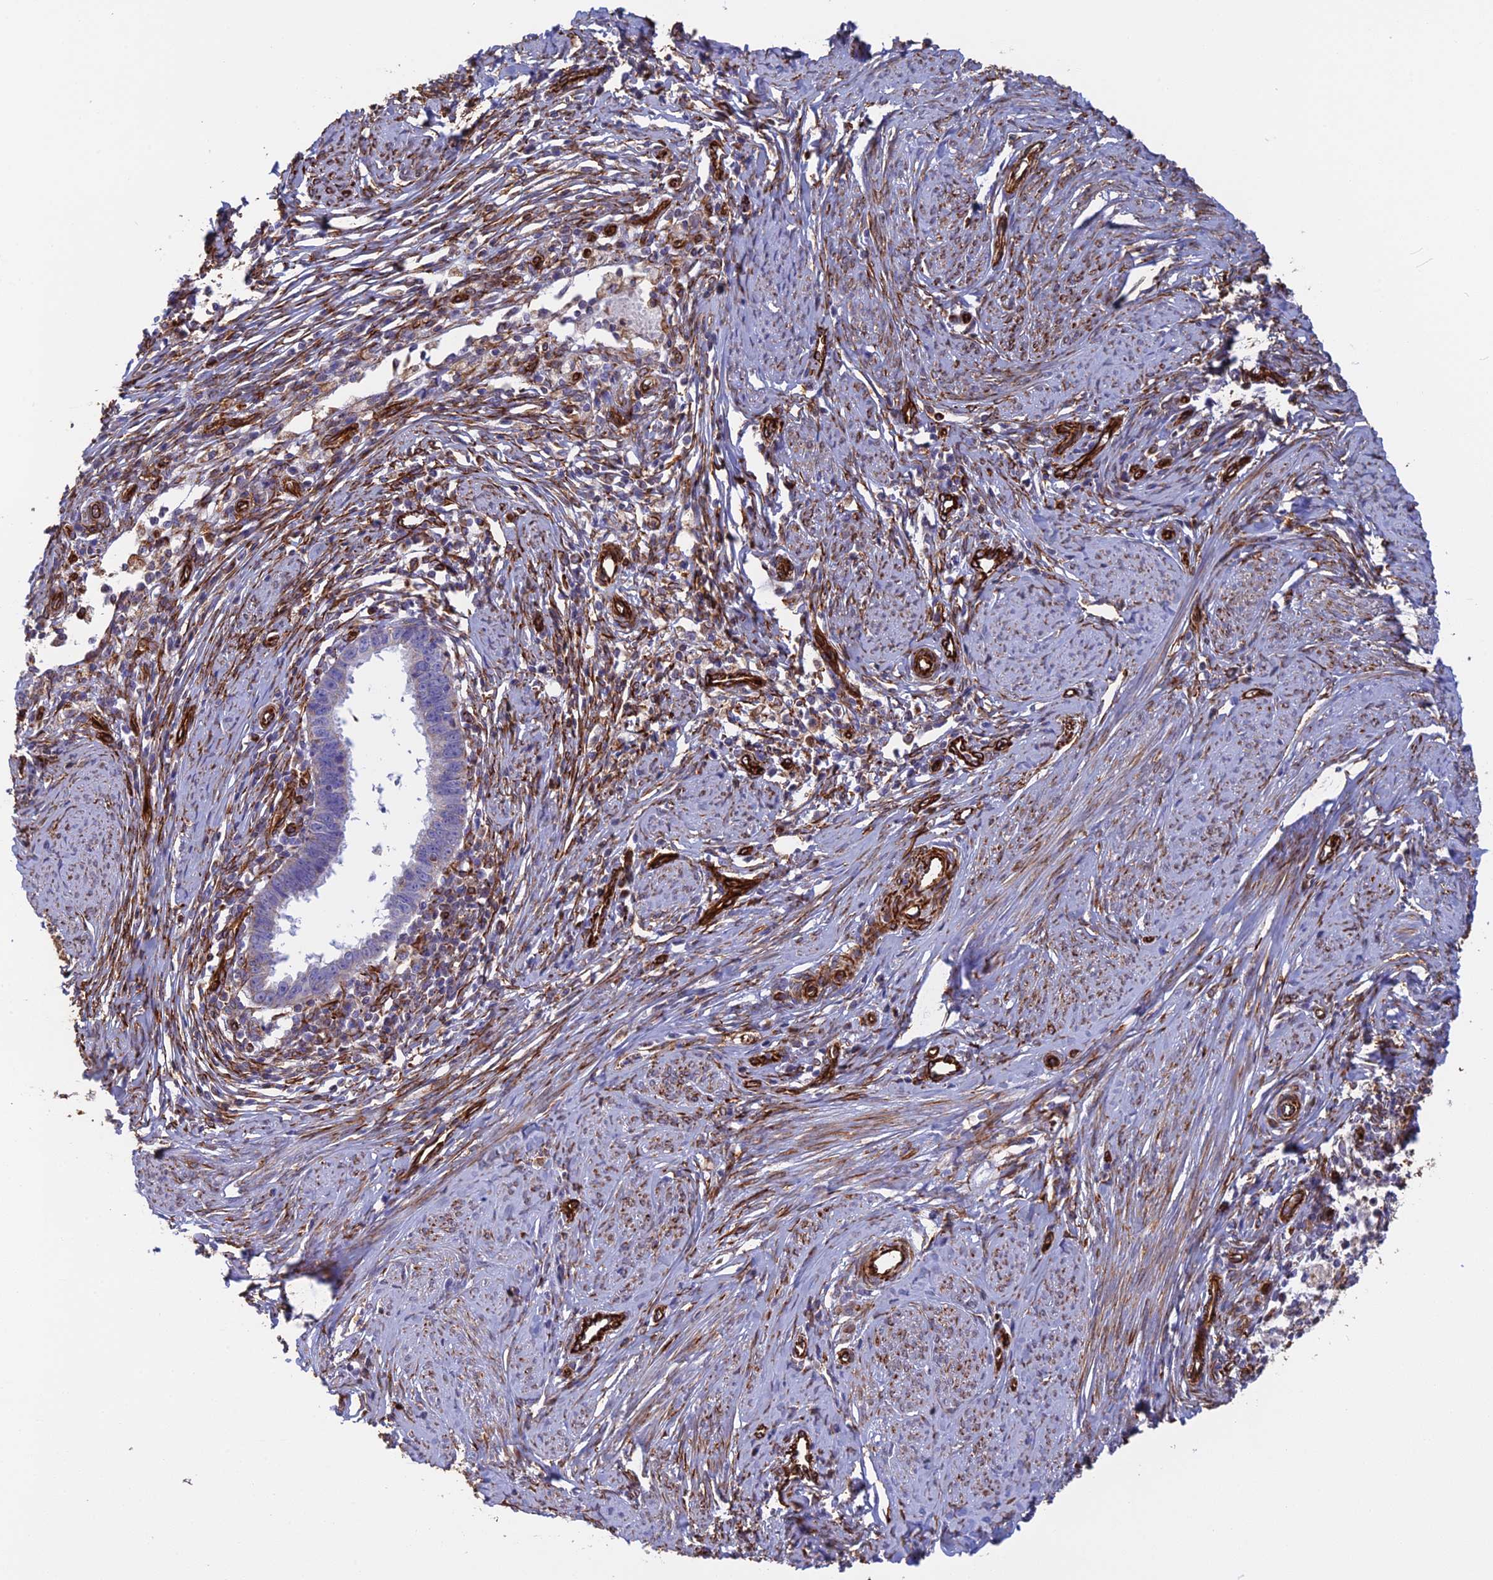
{"staining": {"intensity": "negative", "quantity": "none", "location": "none"}, "tissue": "cervical cancer", "cell_type": "Tumor cells", "image_type": "cancer", "snomed": [{"axis": "morphology", "description": "Adenocarcinoma, NOS"}, {"axis": "topography", "description": "Cervix"}], "caption": "Immunohistochemistry histopathology image of human cervical cancer (adenocarcinoma) stained for a protein (brown), which shows no positivity in tumor cells. (DAB immunohistochemistry (IHC), high magnification).", "gene": "FBXL20", "patient": {"sex": "female", "age": 36}}